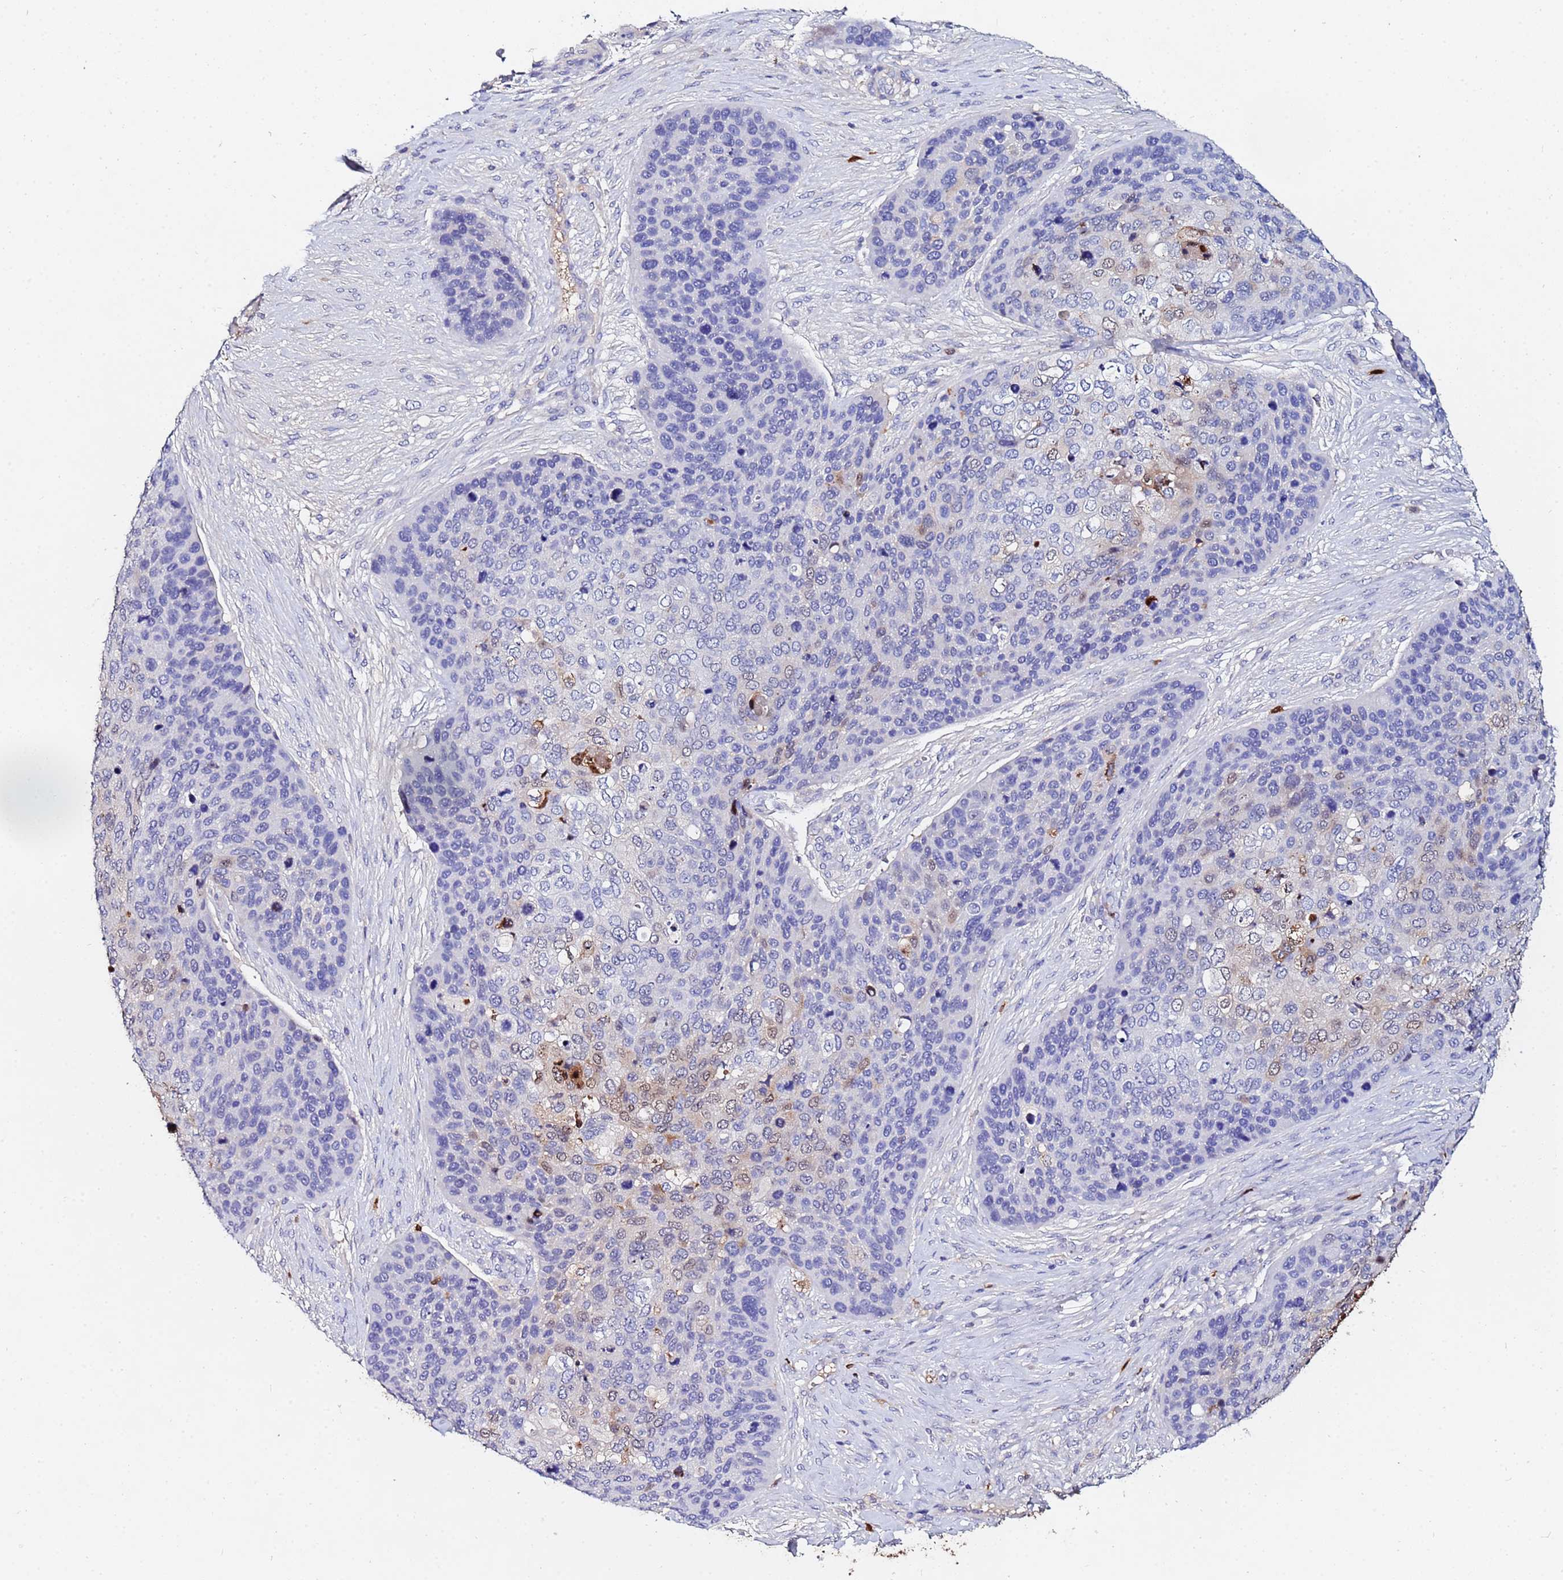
{"staining": {"intensity": "moderate", "quantity": "<25%", "location": "cytoplasmic/membranous,nuclear"}, "tissue": "skin cancer", "cell_type": "Tumor cells", "image_type": "cancer", "snomed": [{"axis": "morphology", "description": "Basal cell carcinoma"}, {"axis": "topography", "description": "Skin"}], "caption": "Moderate cytoplasmic/membranous and nuclear staining is appreciated in approximately <25% of tumor cells in skin basal cell carcinoma. (Brightfield microscopy of DAB IHC at high magnification).", "gene": "TUBAL3", "patient": {"sex": "female", "age": 74}}